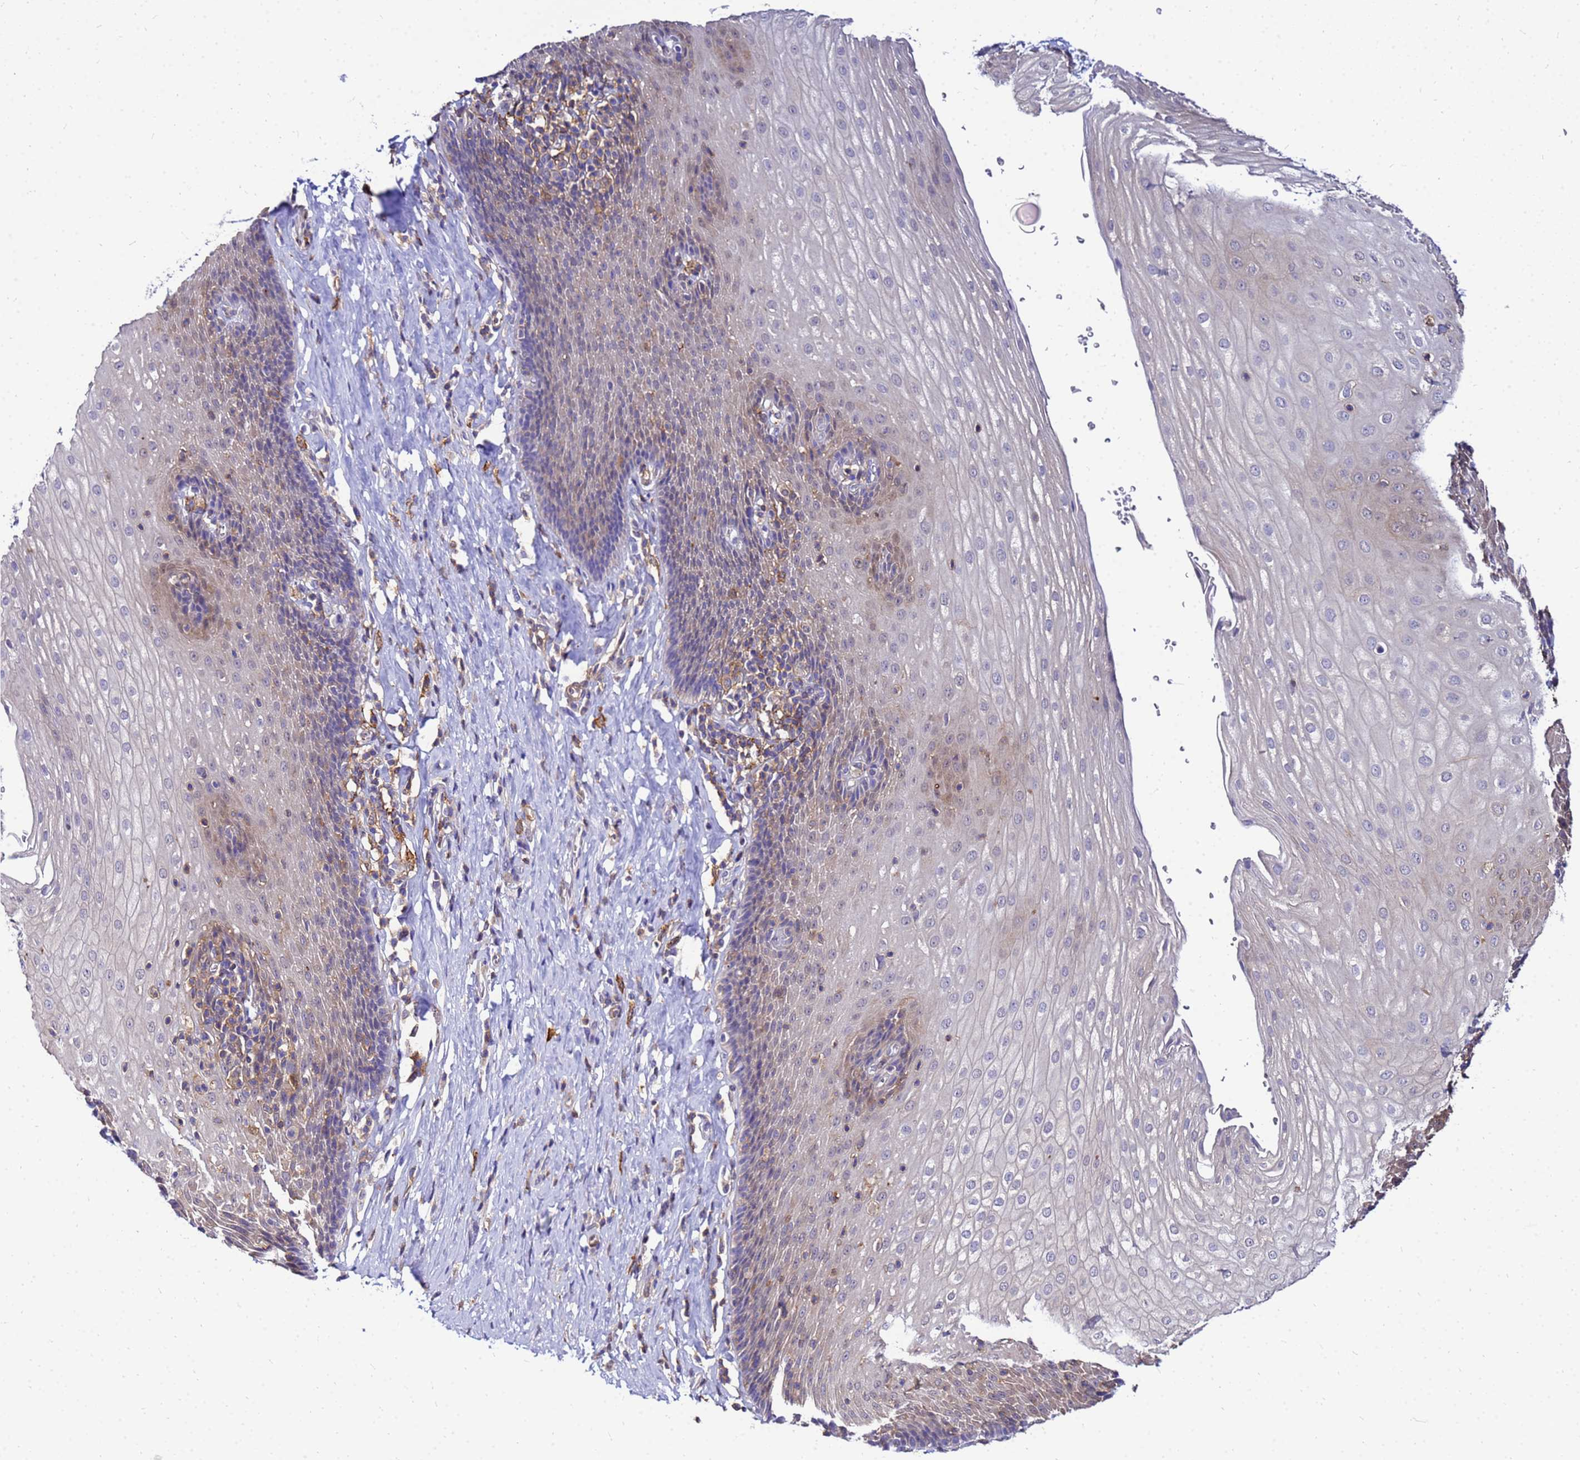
{"staining": {"intensity": "weak", "quantity": "25%-75%", "location": "cytoplasmic/membranous"}, "tissue": "esophagus", "cell_type": "Squamous epithelial cells", "image_type": "normal", "snomed": [{"axis": "morphology", "description": "Normal tissue, NOS"}, {"axis": "topography", "description": "Esophagus"}], "caption": "Brown immunohistochemical staining in unremarkable esophagus displays weak cytoplasmic/membranous positivity in approximately 25%-75% of squamous epithelial cells.", "gene": "DBNDD2", "patient": {"sex": "female", "age": 61}}